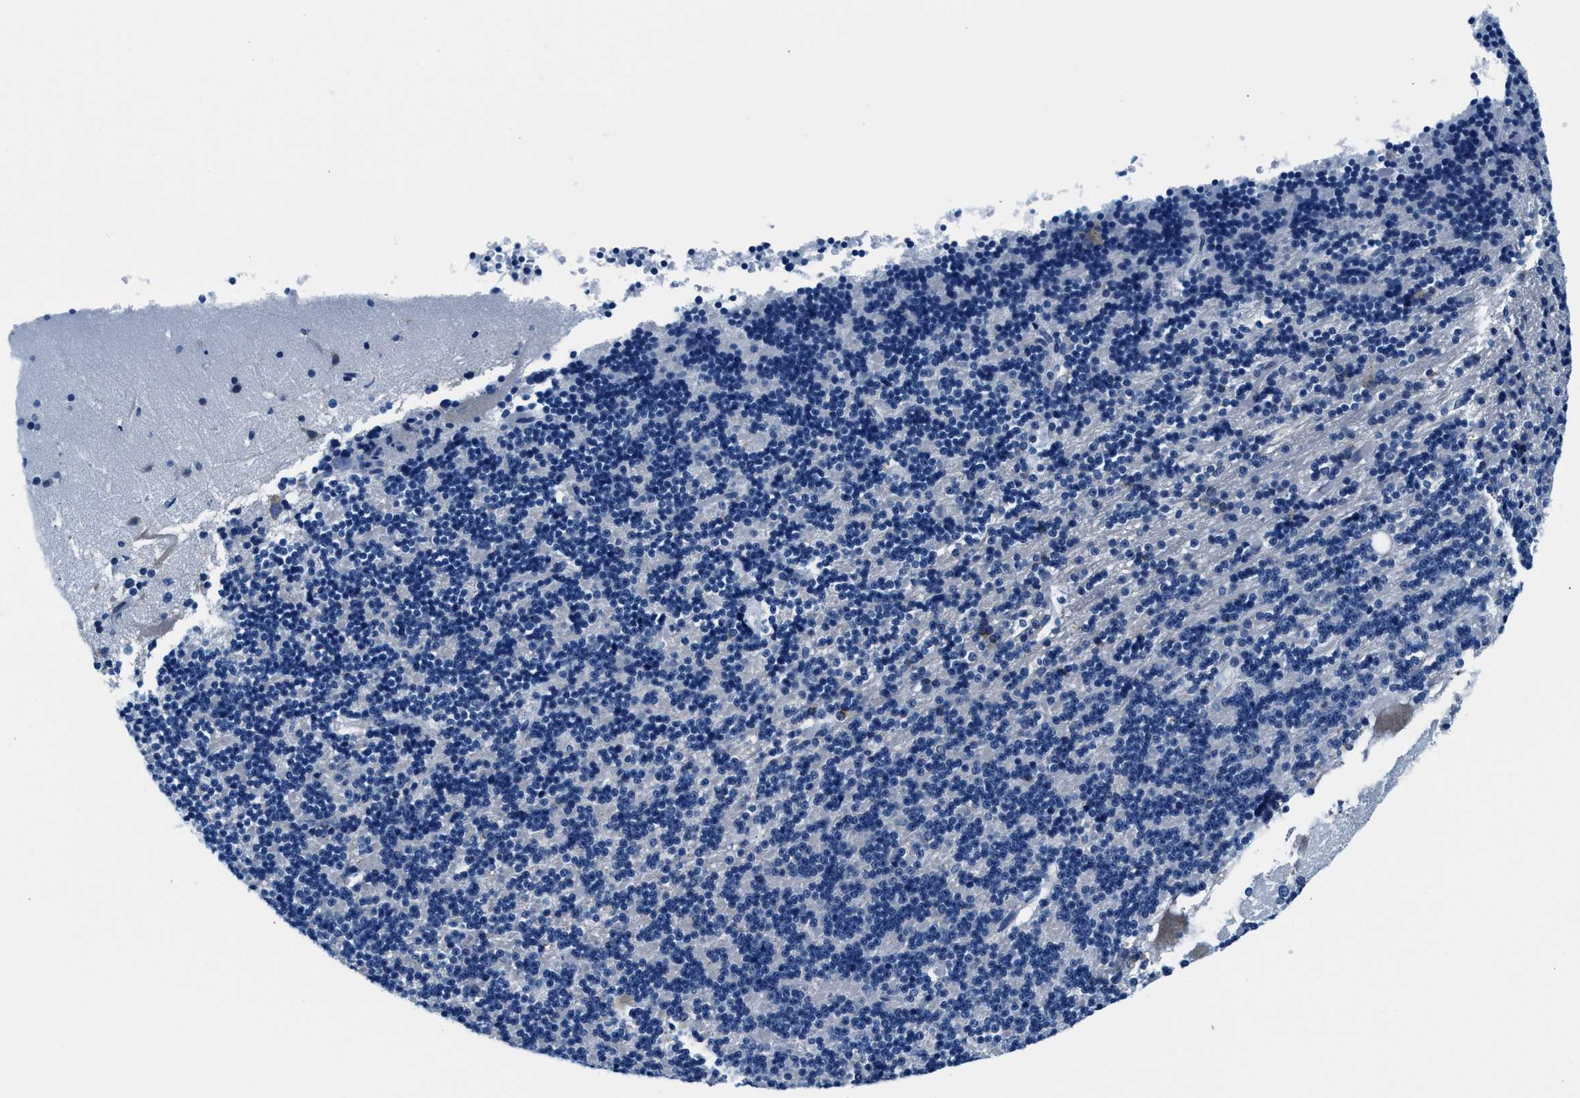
{"staining": {"intensity": "negative", "quantity": "none", "location": "none"}, "tissue": "cerebellum", "cell_type": "Cells in granular layer", "image_type": "normal", "snomed": [{"axis": "morphology", "description": "Normal tissue, NOS"}, {"axis": "topography", "description": "Cerebellum"}], "caption": "An IHC photomicrograph of normal cerebellum is shown. There is no staining in cells in granular layer of cerebellum. The staining was performed using DAB (3,3'-diaminobenzidine) to visualize the protein expression in brown, while the nuclei were stained in blue with hematoxylin (Magnification: 20x).", "gene": "VPS53", "patient": {"sex": "female", "age": 19}}